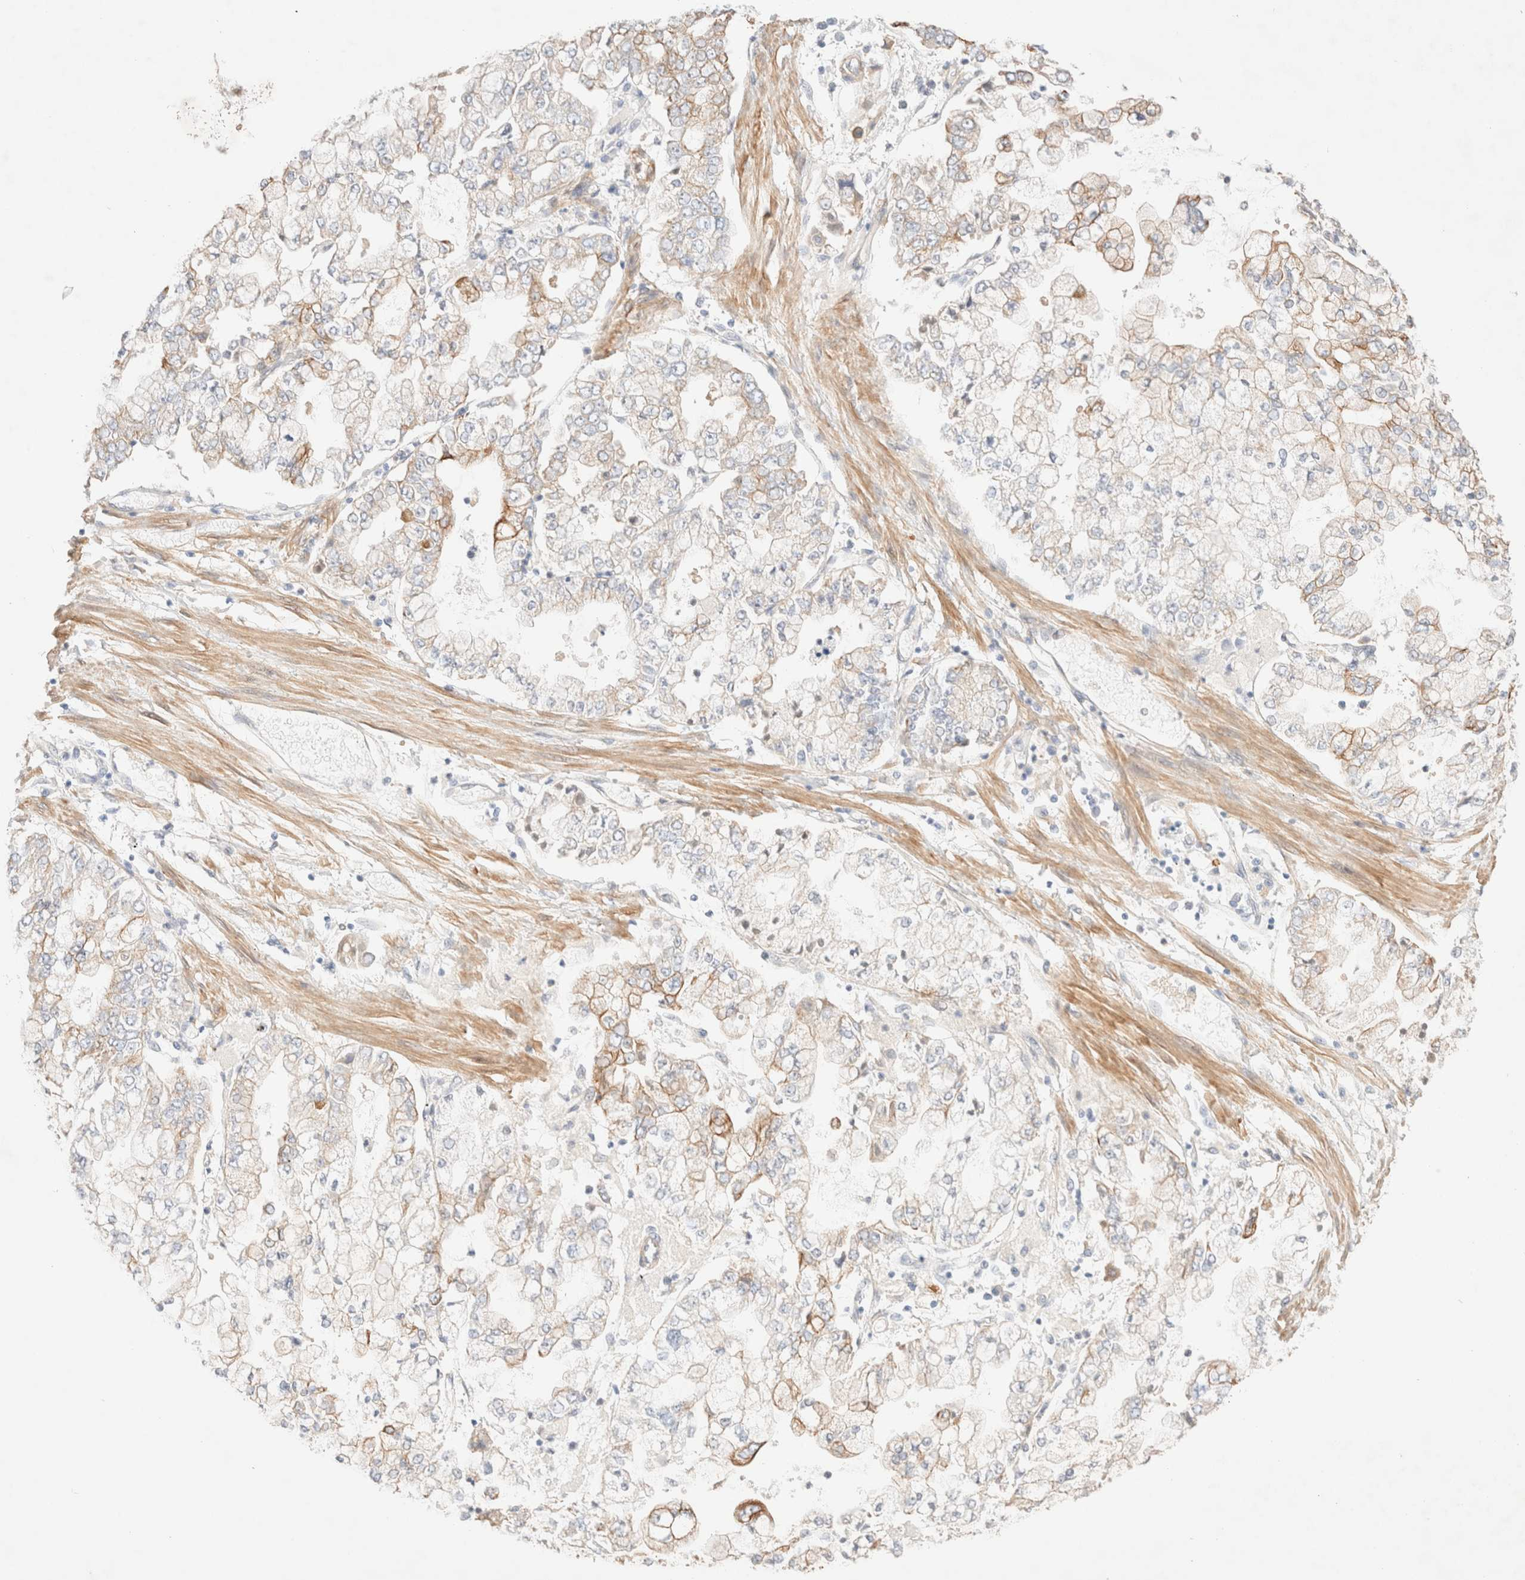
{"staining": {"intensity": "weak", "quantity": "<25%", "location": "cytoplasmic/membranous"}, "tissue": "stomach cancer", "cell_type": "Tumor cells", "image_type": "cancer", "snomed": [{"axis": "morphology", "description": "Adenocarcinoma, NOS"}, {"axis": "topography", "description": "Stomach"}], "caption": "DAB (3,3'-diaminobenzidine) immunohistochemical staining of stomach cancer (adenocarcinoma) reveals no significant expression in tumor cells.", "gene": "NIBAN2", "patient": {"sex": "male", "age": 76}}